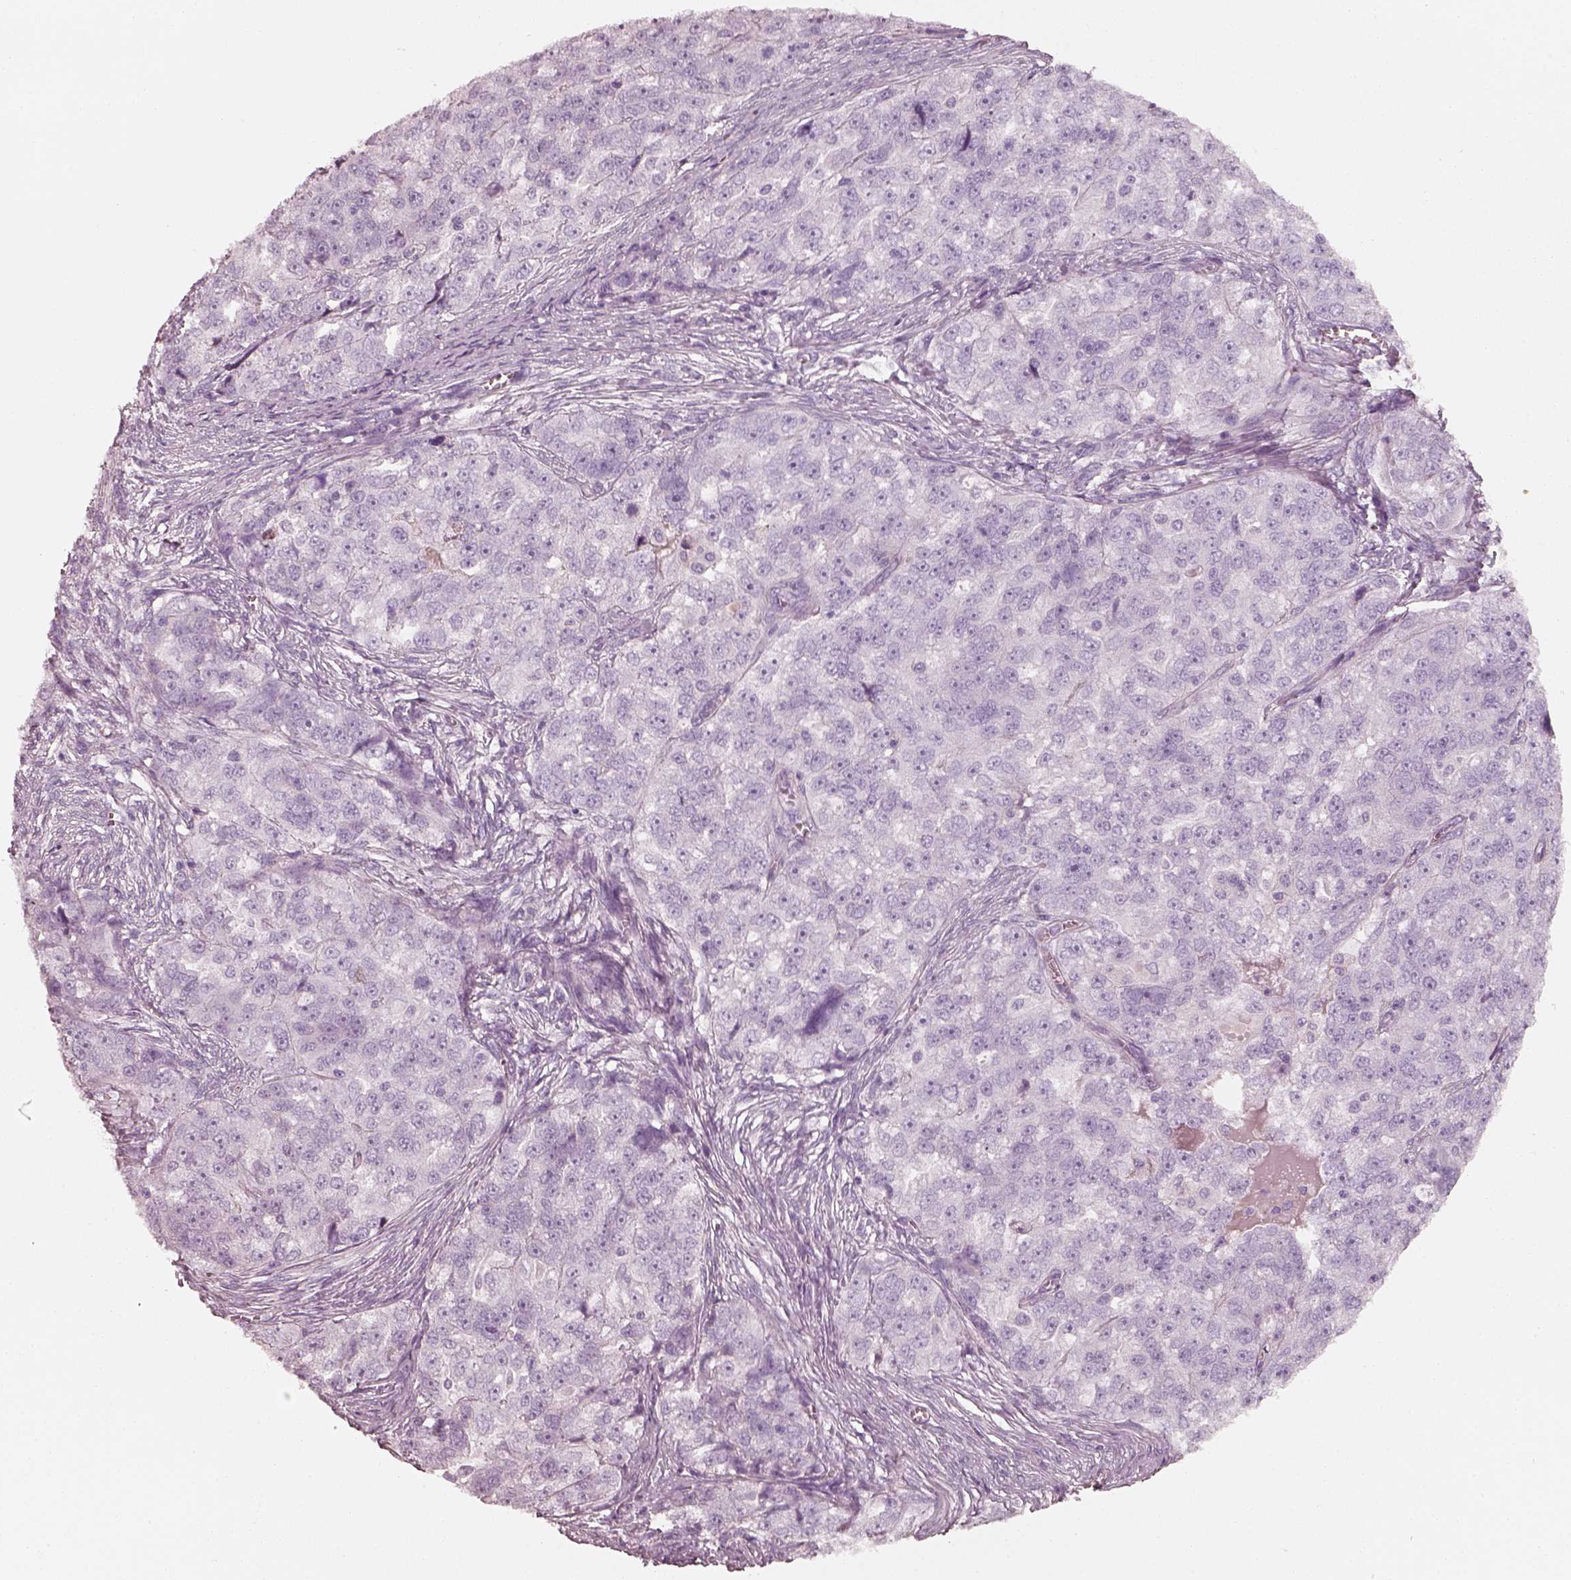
{"staining": {"intensity": "negative", "quantity": "none", "location": "none"}, "tissue": "ovarian cancer", "cell_type": "Tumor cells", "image_type": "cancer", "snomed": [{"axis": "morphology", "description": "Cystadenocarcinoma, serous, NOS"}, {"axis": "topography", "description": "Ovary"}], "caption": "Immunohistochemistry image of serous cystadenocarcinoma (ovarian) stained for a protein (brown), which shows no staining in tumor cells.", "gene": "RS1", "patient": {"sex": "female", "age": 51}}